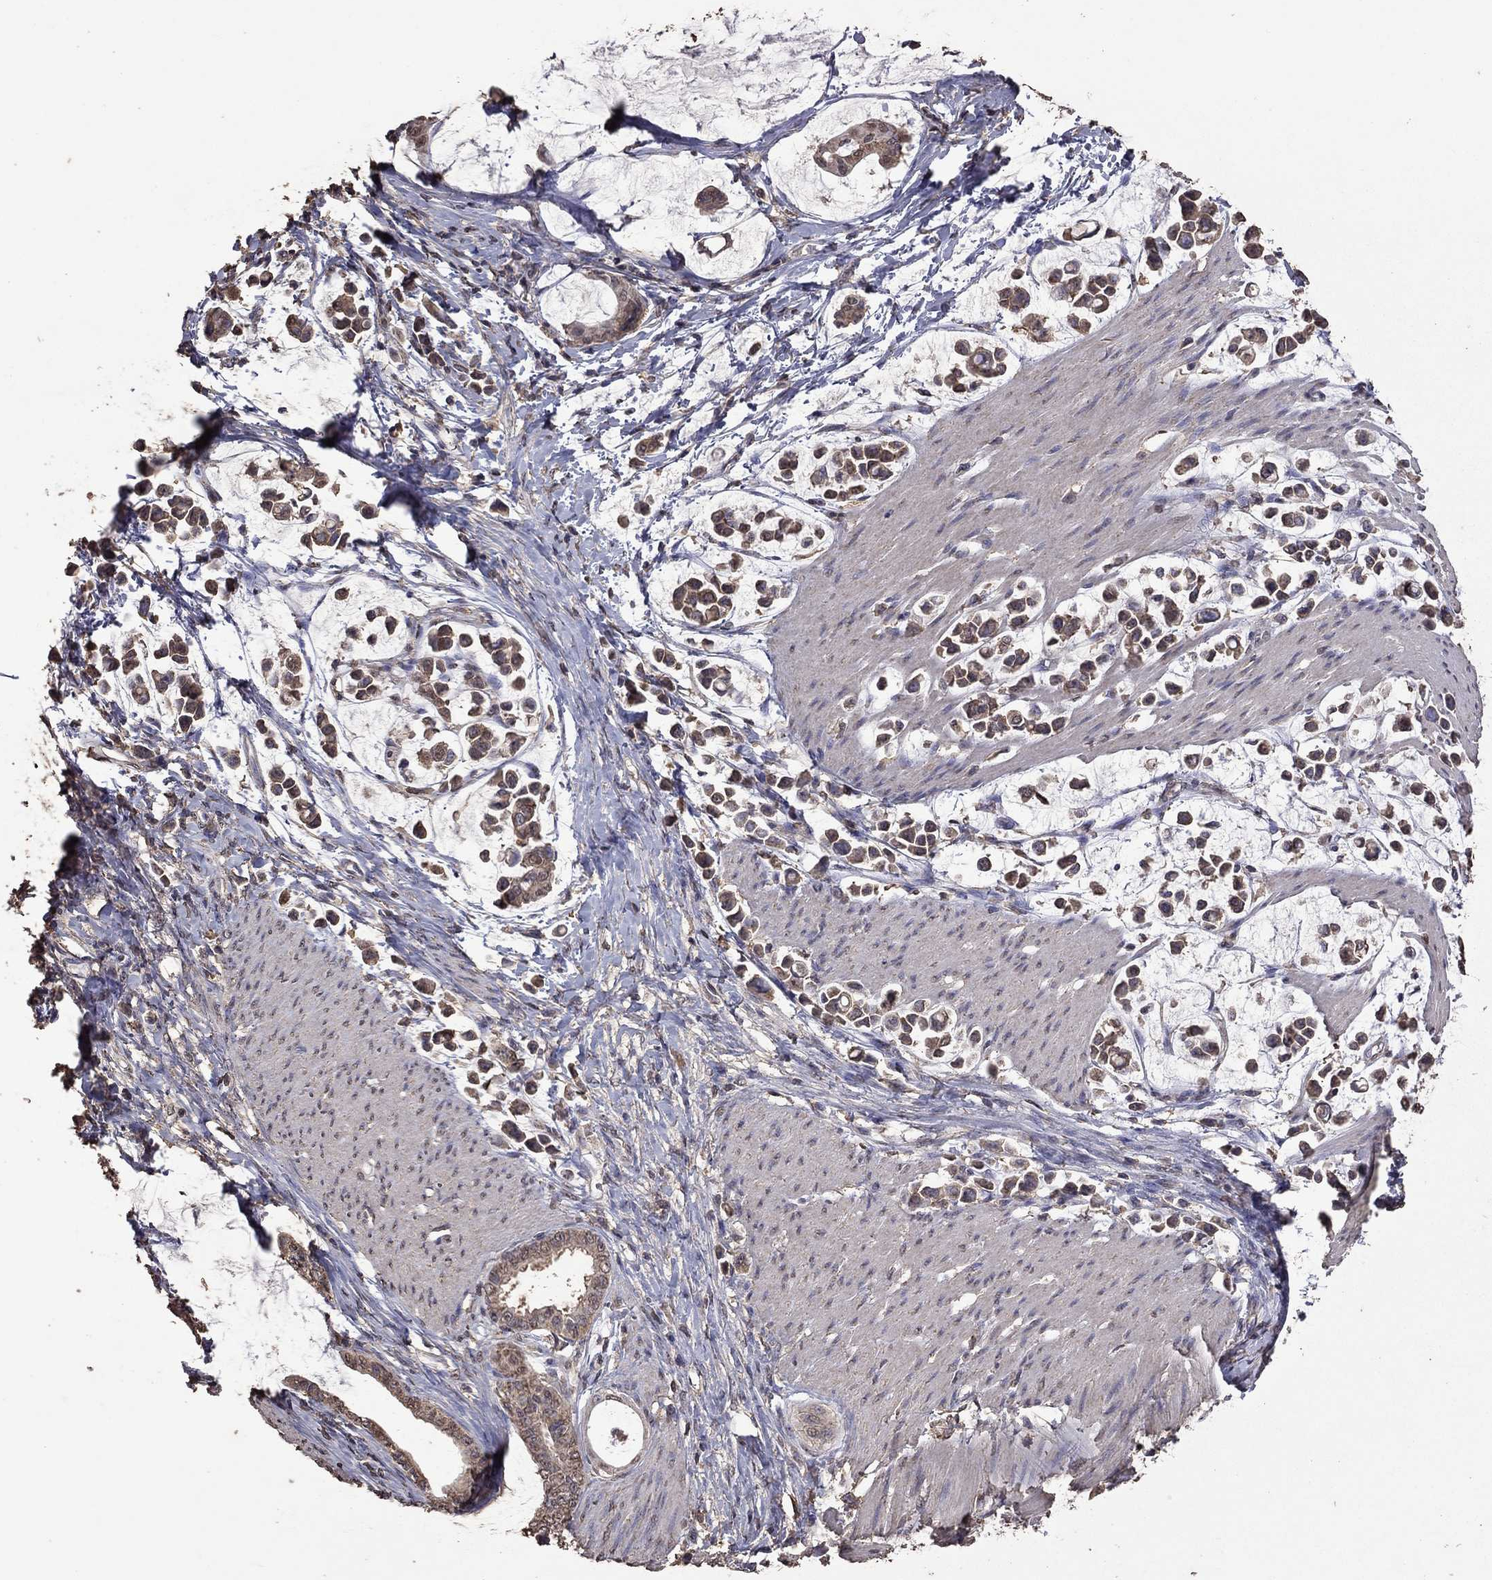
{"staining": {"intensity": "moderate", "quantity": "25%-75%", "location": "cytoplasmic/membranous"}, "tissue": "stomach cancer", "cell_type": "Tumor cells", "image_type": "cancer", "snomed": [{"axis": "morphology", "description": "Adenocarcinoma, NOS"}, {"axis": "topography", "description": "Stomach"}], "caption": "An image showing moderate cytoplasmic/membranous positivity in about 25%-75% of tumor cells in adenocarcinoma (stomach), as visualized by brown immunohistochemical staining.", "gene": "SERPINA5", "patient": {"sex": "male", "age": 82}}